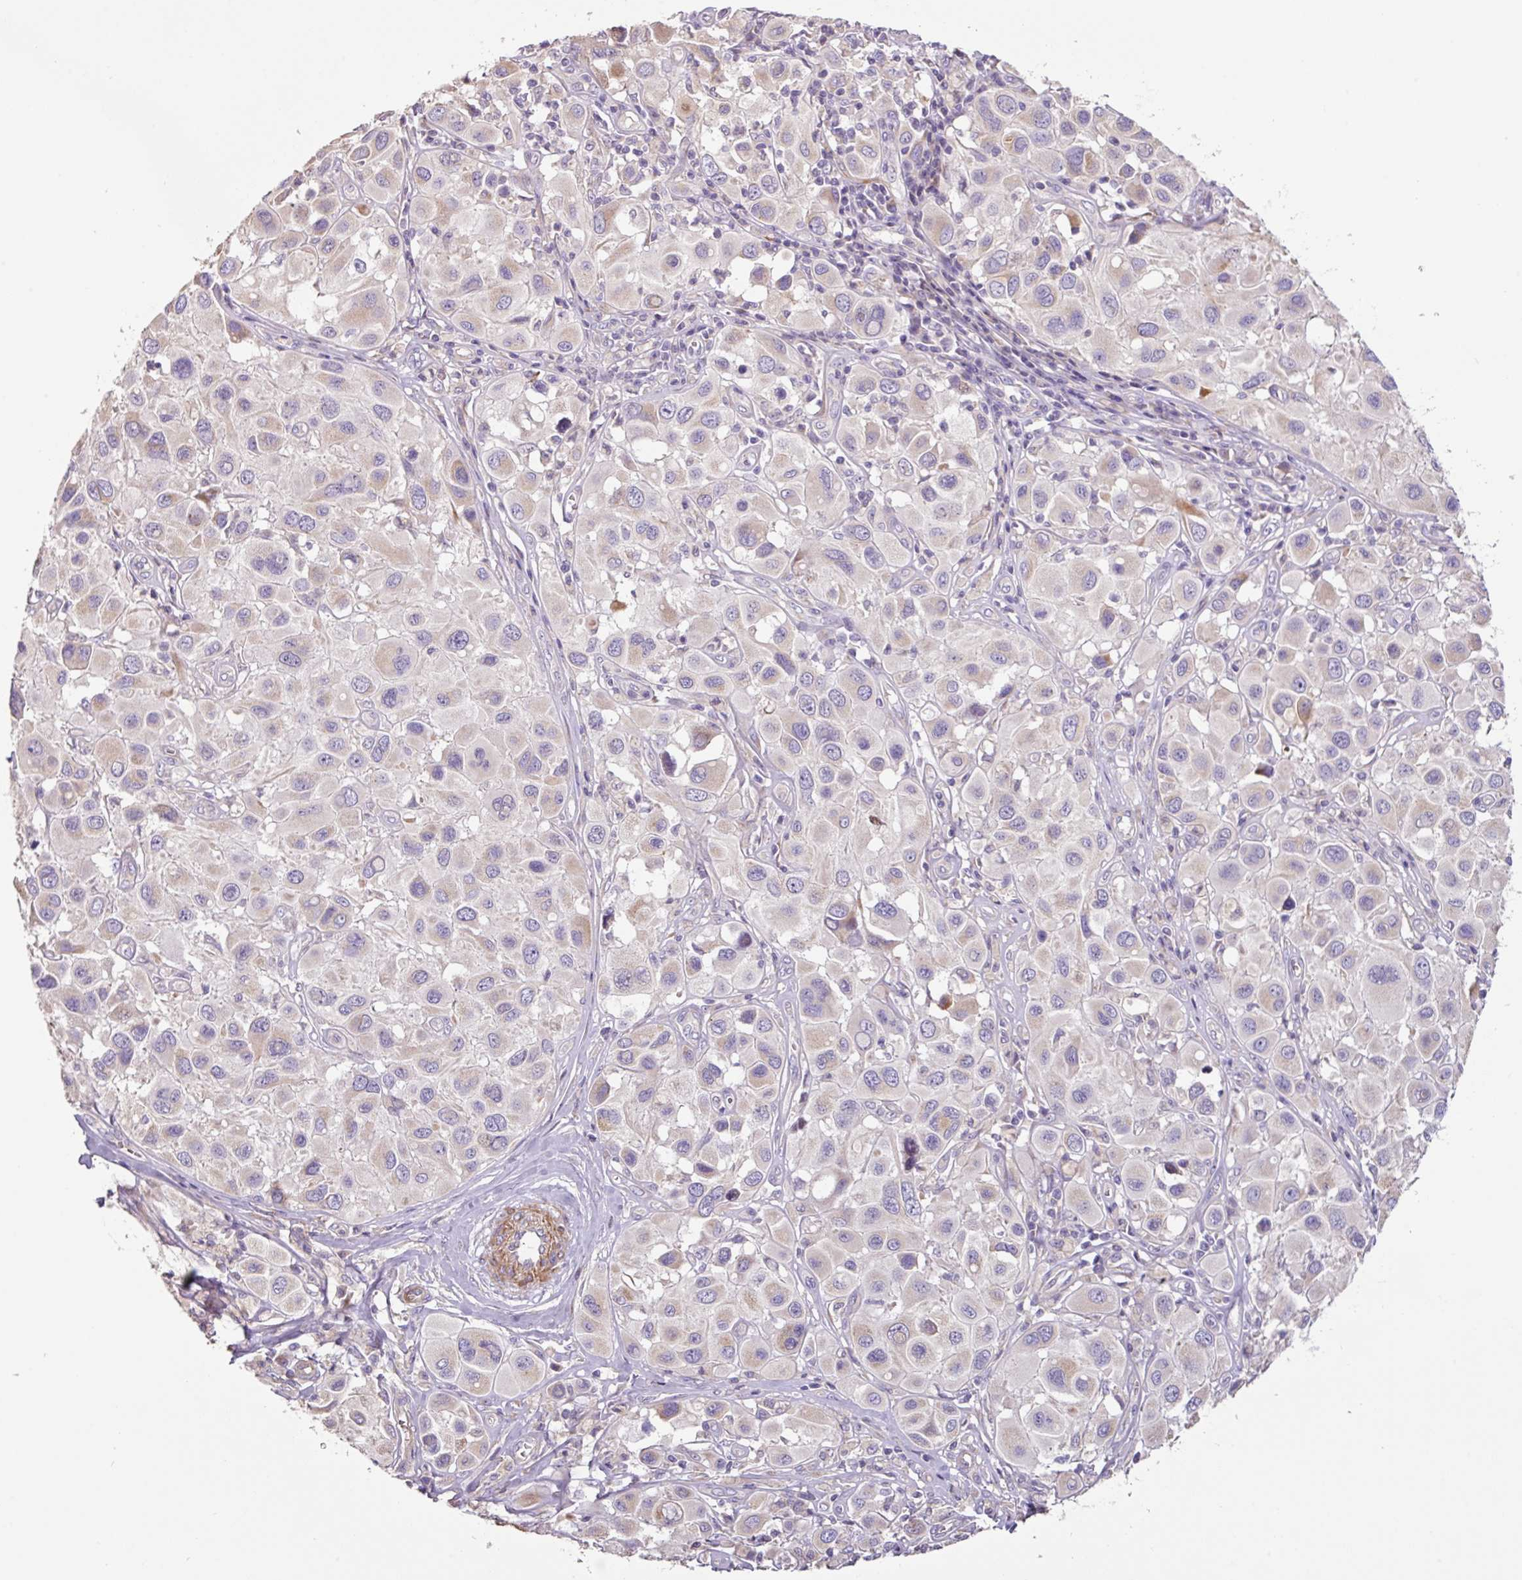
{"staining": {"intensity": "negative", "quantity": "none", "location": "none"}, "tissue": "melanoma", "cell_type": "Tumor cells", "image_type": "cancer", "snomed": [{"axis": "morphology", "description": "Malignant melanoma, Metastatic site"}, {"axis": "topography", "description": "Skin"}], "caption": "This image is of melanoma stained with IHC to label a protein in brown with the nuclei are counter-stained blue. There is no positivity in tumor cells.", "gene": "MRRF", "patient": {"sex": "male", "age": 41}}